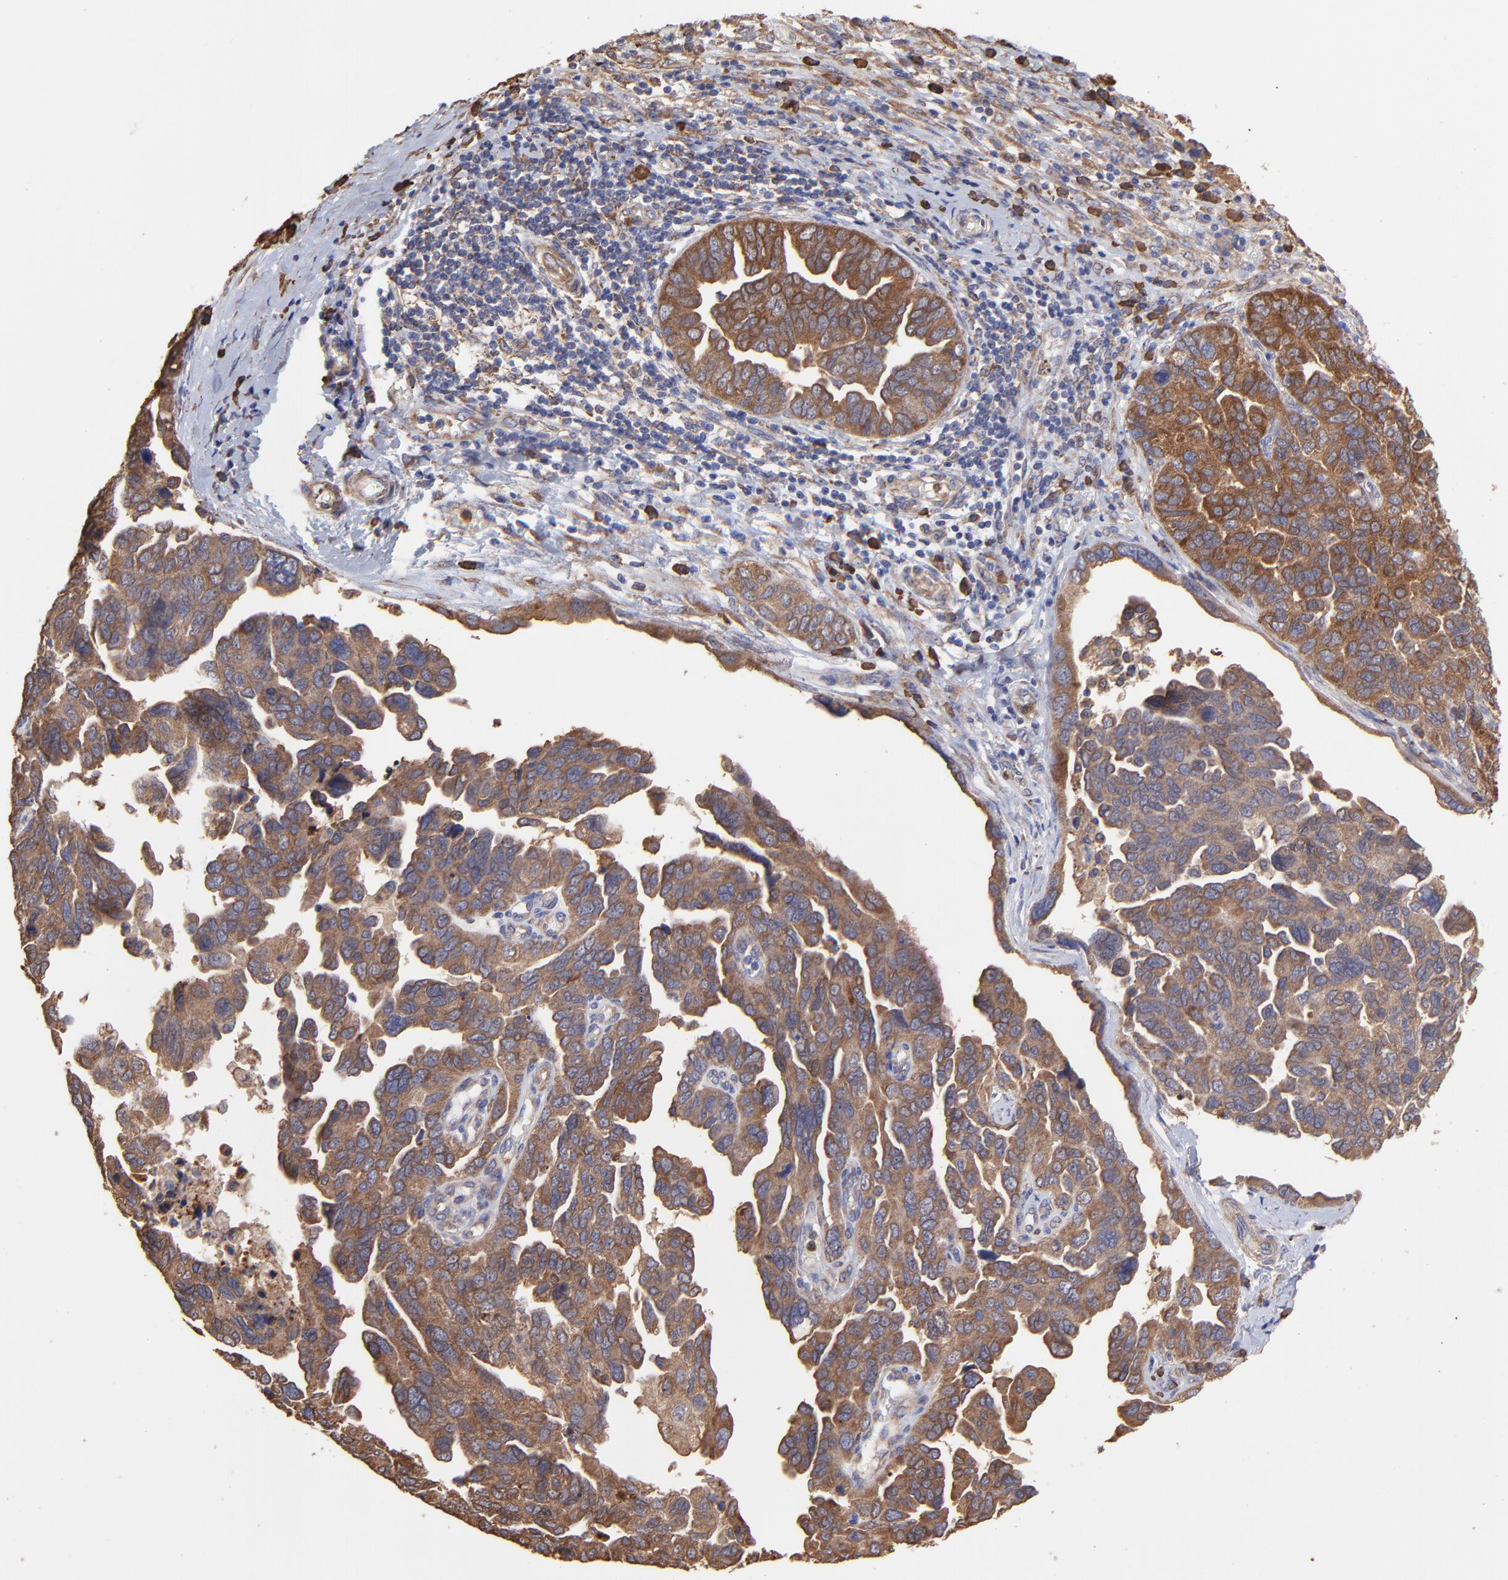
{"staining": {"intensity": "strong", "quantity": ">75%", "location": "cytoplasmic/membranous"}, "tissue": "ovarian cancer", "cell_type": "Tumor cells", "image_type": "cancer", "snomed": [{"axis": "morphology", "description": "Cystadenocarcinoma, serous, NOS"}, {"axis": "topography", "description": "Ovary"}], "caption": "Ovarian serous cystadenocarcinoma stained with DAB IHC reveals high levels of strong cytoplasmic/membranous staining in about >75% of tumor cells. (Brightfield microscopy of DAB IHC at high magnification).", "gene": "PFKM", "patient": {"sex": "female", "age": 64}}